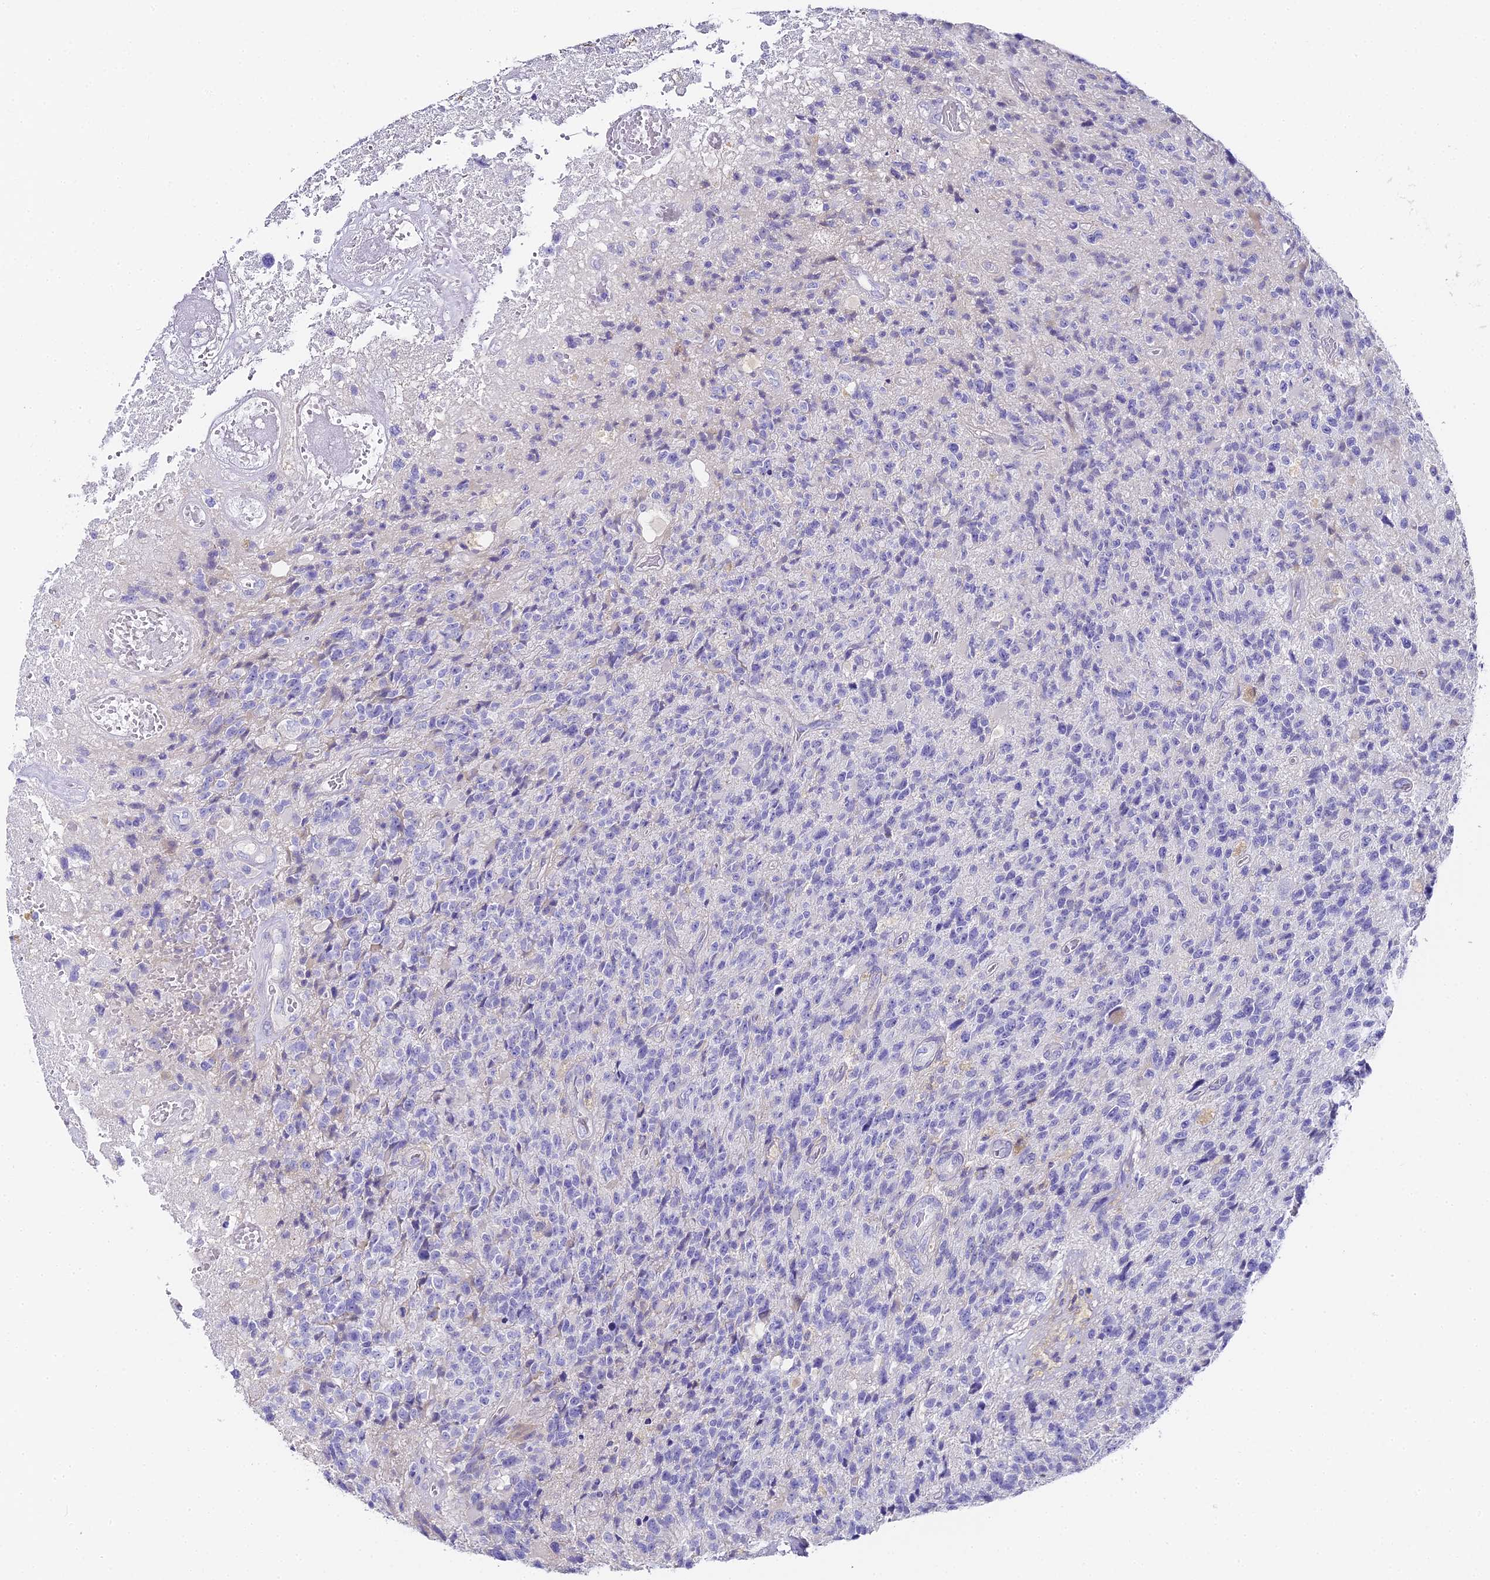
{"staining": {"intensity": "negative", "quantity": "none", "location": "none"}, "tissue": "glioma", "cell_type": "Tumor cells", "image_type": "cancer", "snomed": [{"axis": "morphology", "description": "Glioma, malignant, High grade"}, {"axis": "topography", "description": "Brain"}], "caption": "This is a image of immunohistochemistry (IHC) staining of glioma, which shows no expression in tumor cells.", "gene": "ABHD14A-ACY1", "patient": {"sex": "male", "age": 76}}